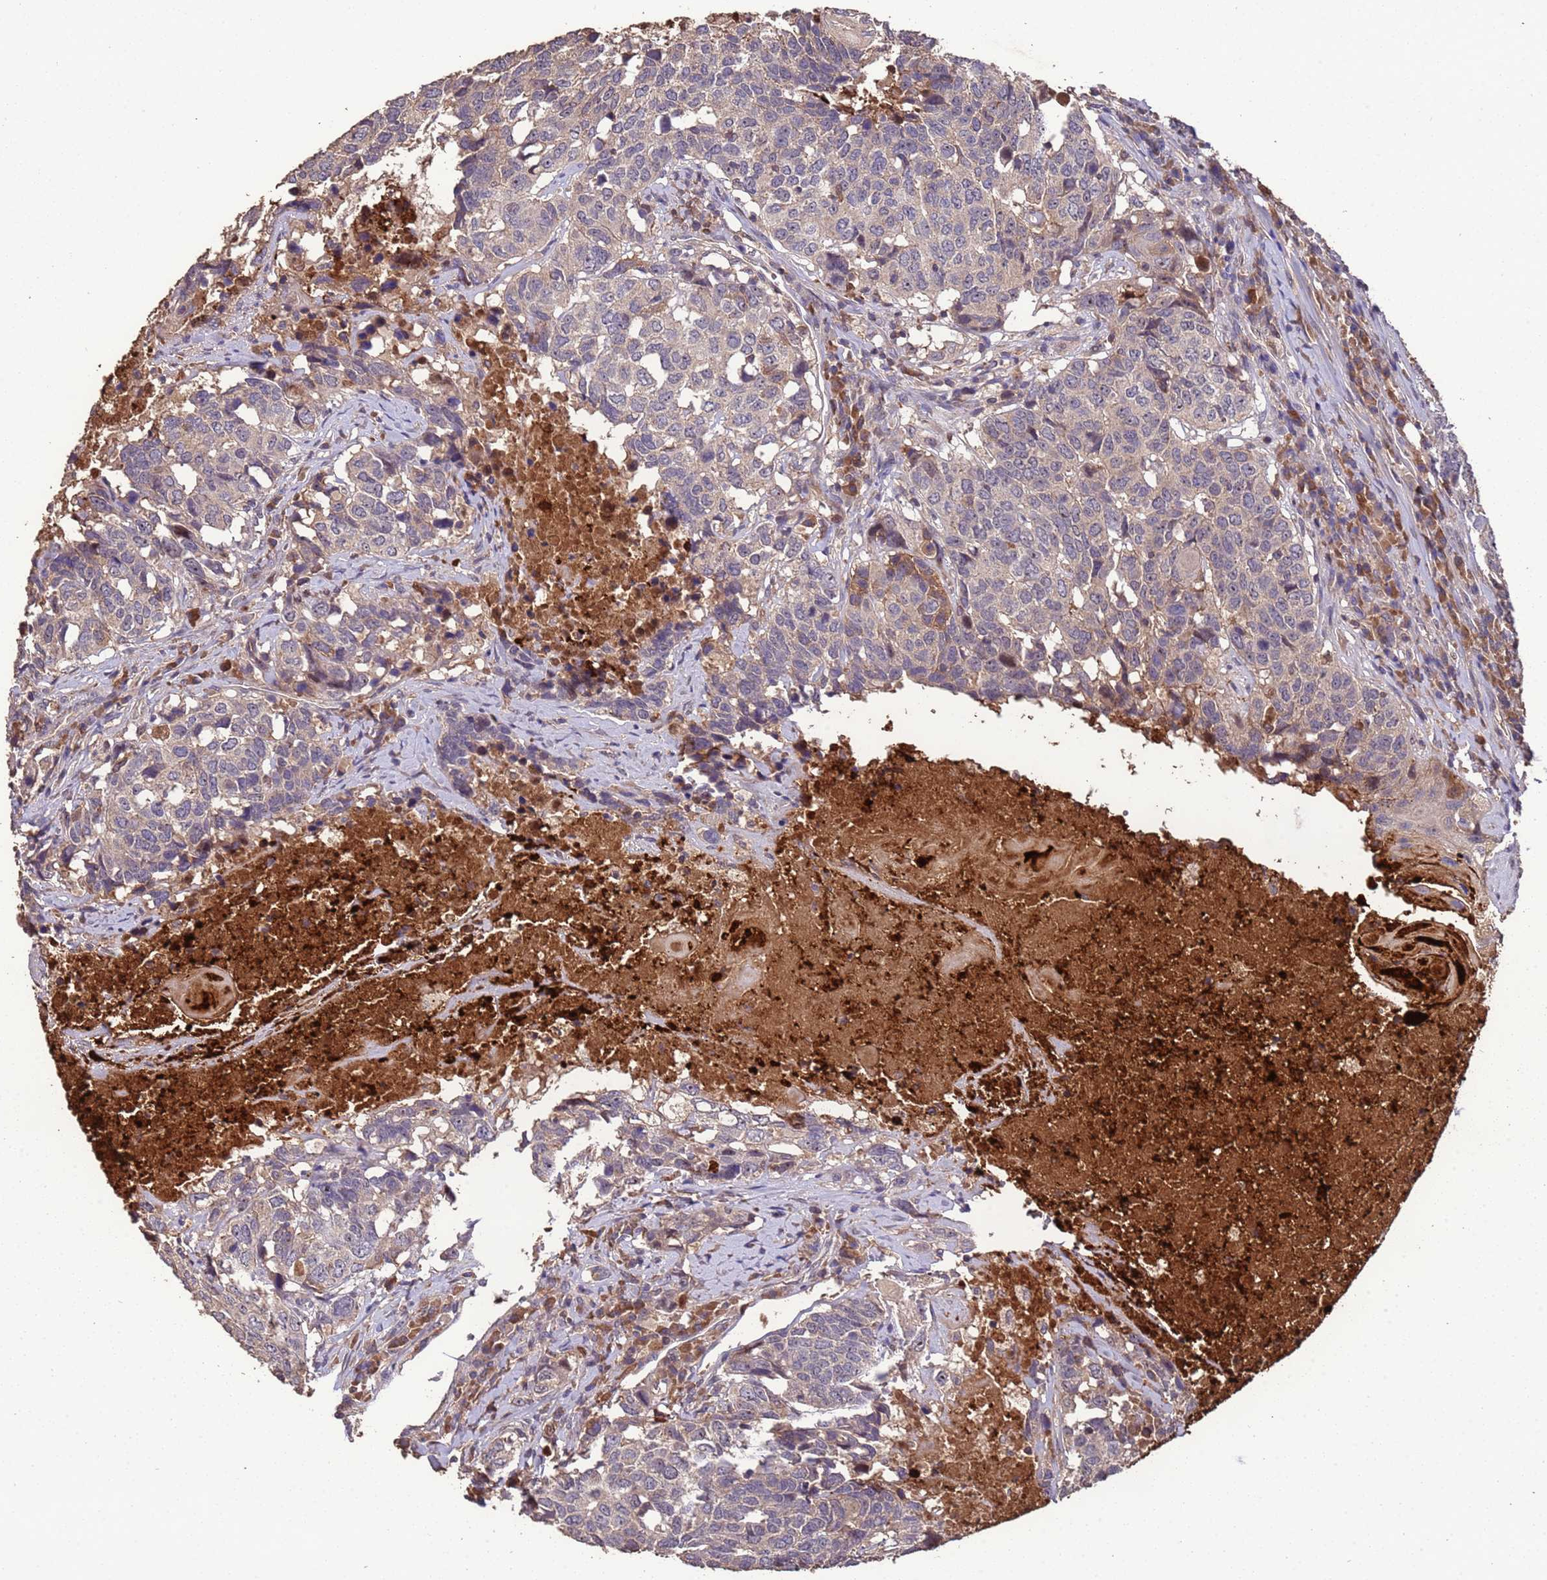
{"staining": {"intensity": "moderate", "quantity": "<25%", "location": "cytoplasmic/membranous"}, "tissue": "head and neck cancer", "cell_type": "Tumor cells", "image_type": "cancer", "snomed": [{"axis": "morphology", "description": "Squamous cell carcinoma, NOS"}, {"axis": "topography", "description": "Head-Neck"}], "caption": "High-power microscopy captured an immunohistochemistry (IHC) photomicrograph of head and neck cancer (squamous cell carcinoma), revealing moderate cytoplasmic/membranous positivity in about <25% of tumor cells.", "gene": "CCDC184", "patient": {"sex": "male", "age": 66}}